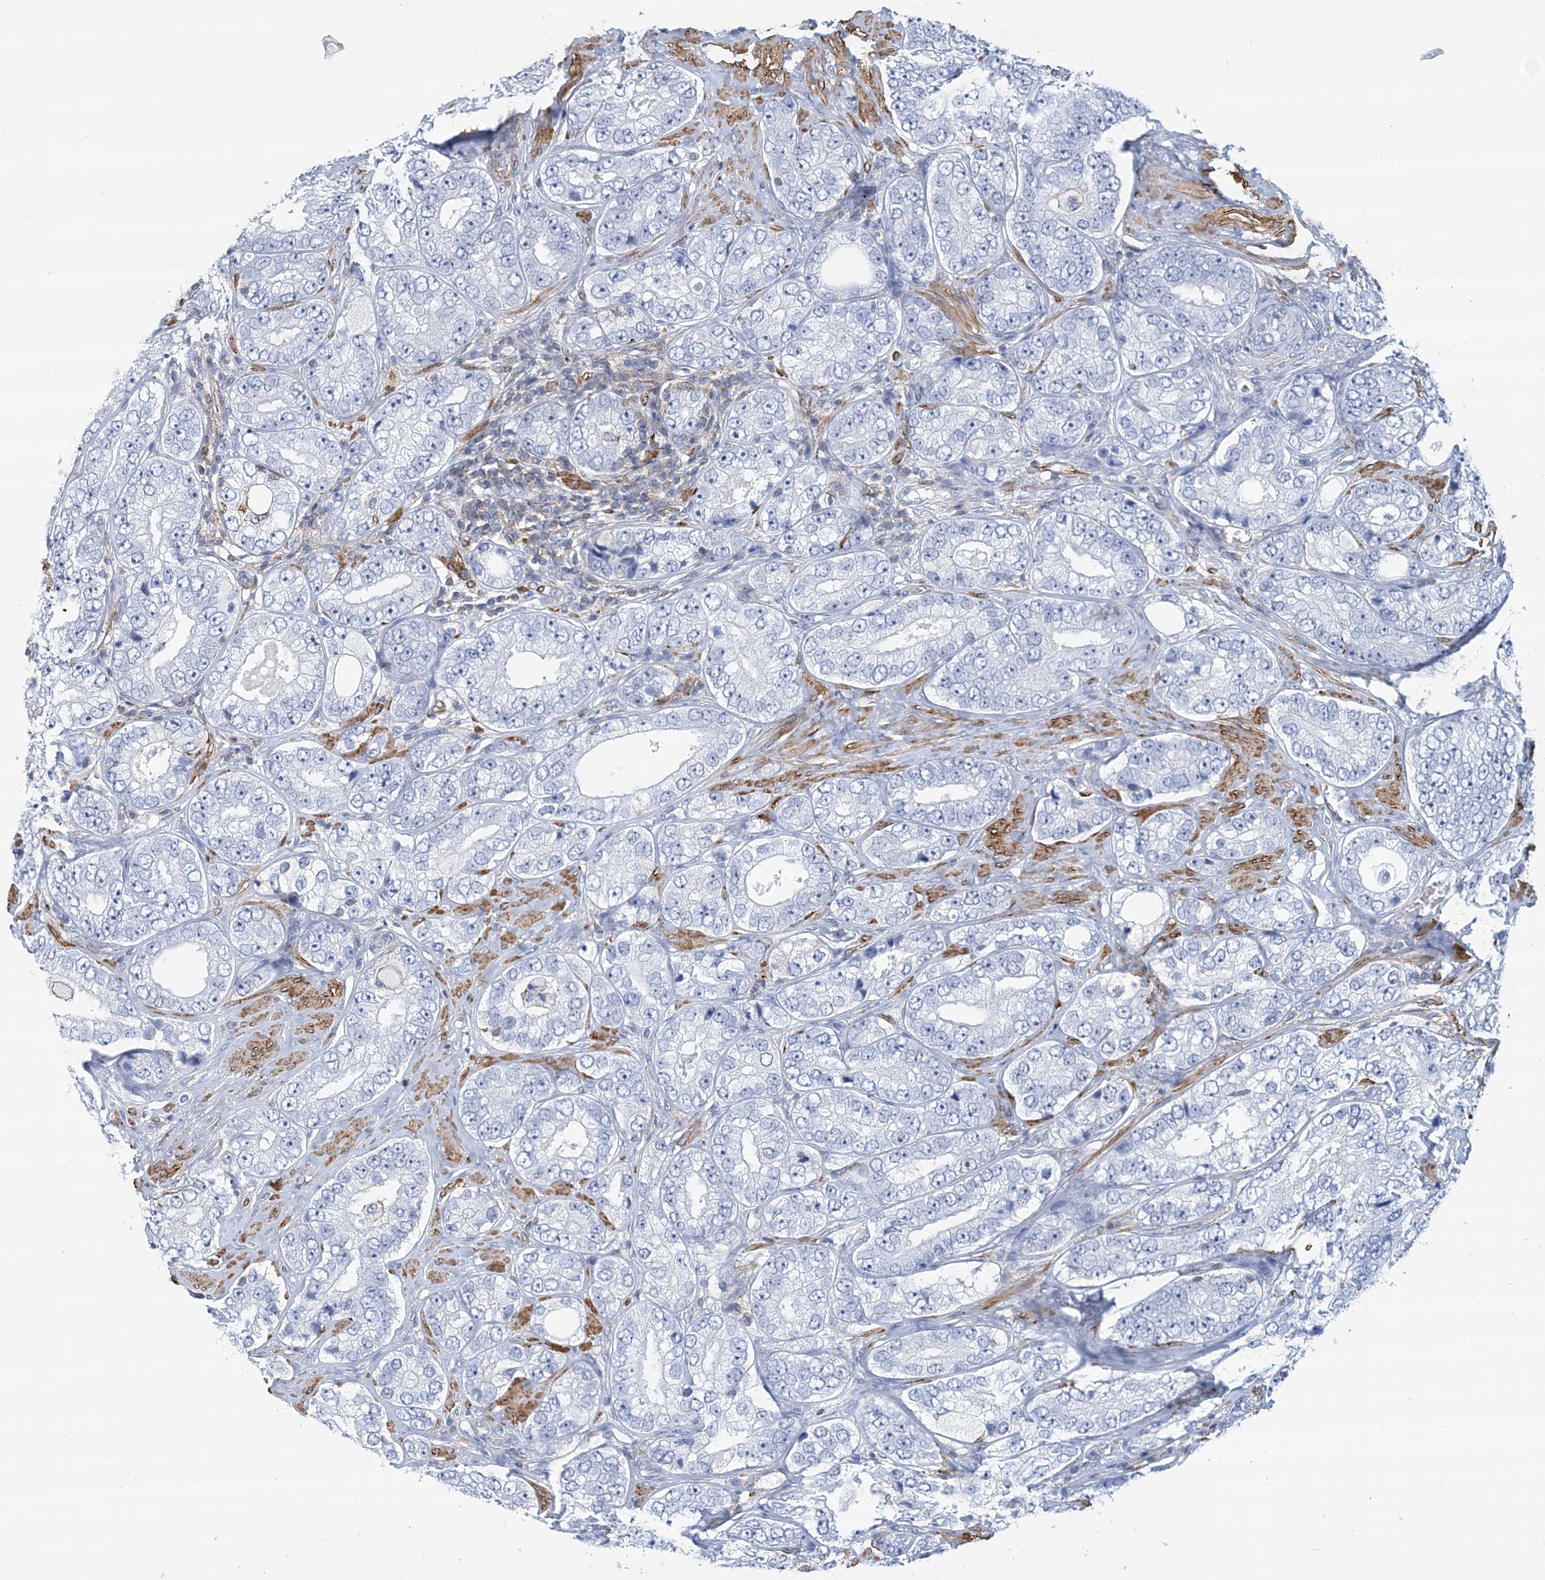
{"staining": {"intensity": "negative", "quantity": "none", "location": "none"}, "tissue": "prostate cancer", "cell_type": "Tumor cells", "image_type": "cancer", "snomed": [{"axis": "morphology", "description": "Adenocarcinoma, High grade"}, {"axis": "topography", "description": "Prostate"}], "caption": "Immunohistochemical staining of adenocarcinoma (high-grade) (prostate) shows no significant staining in tumor cells.", "gene": "C11orf21", "patient": {"sex": "male", "age": 56}}